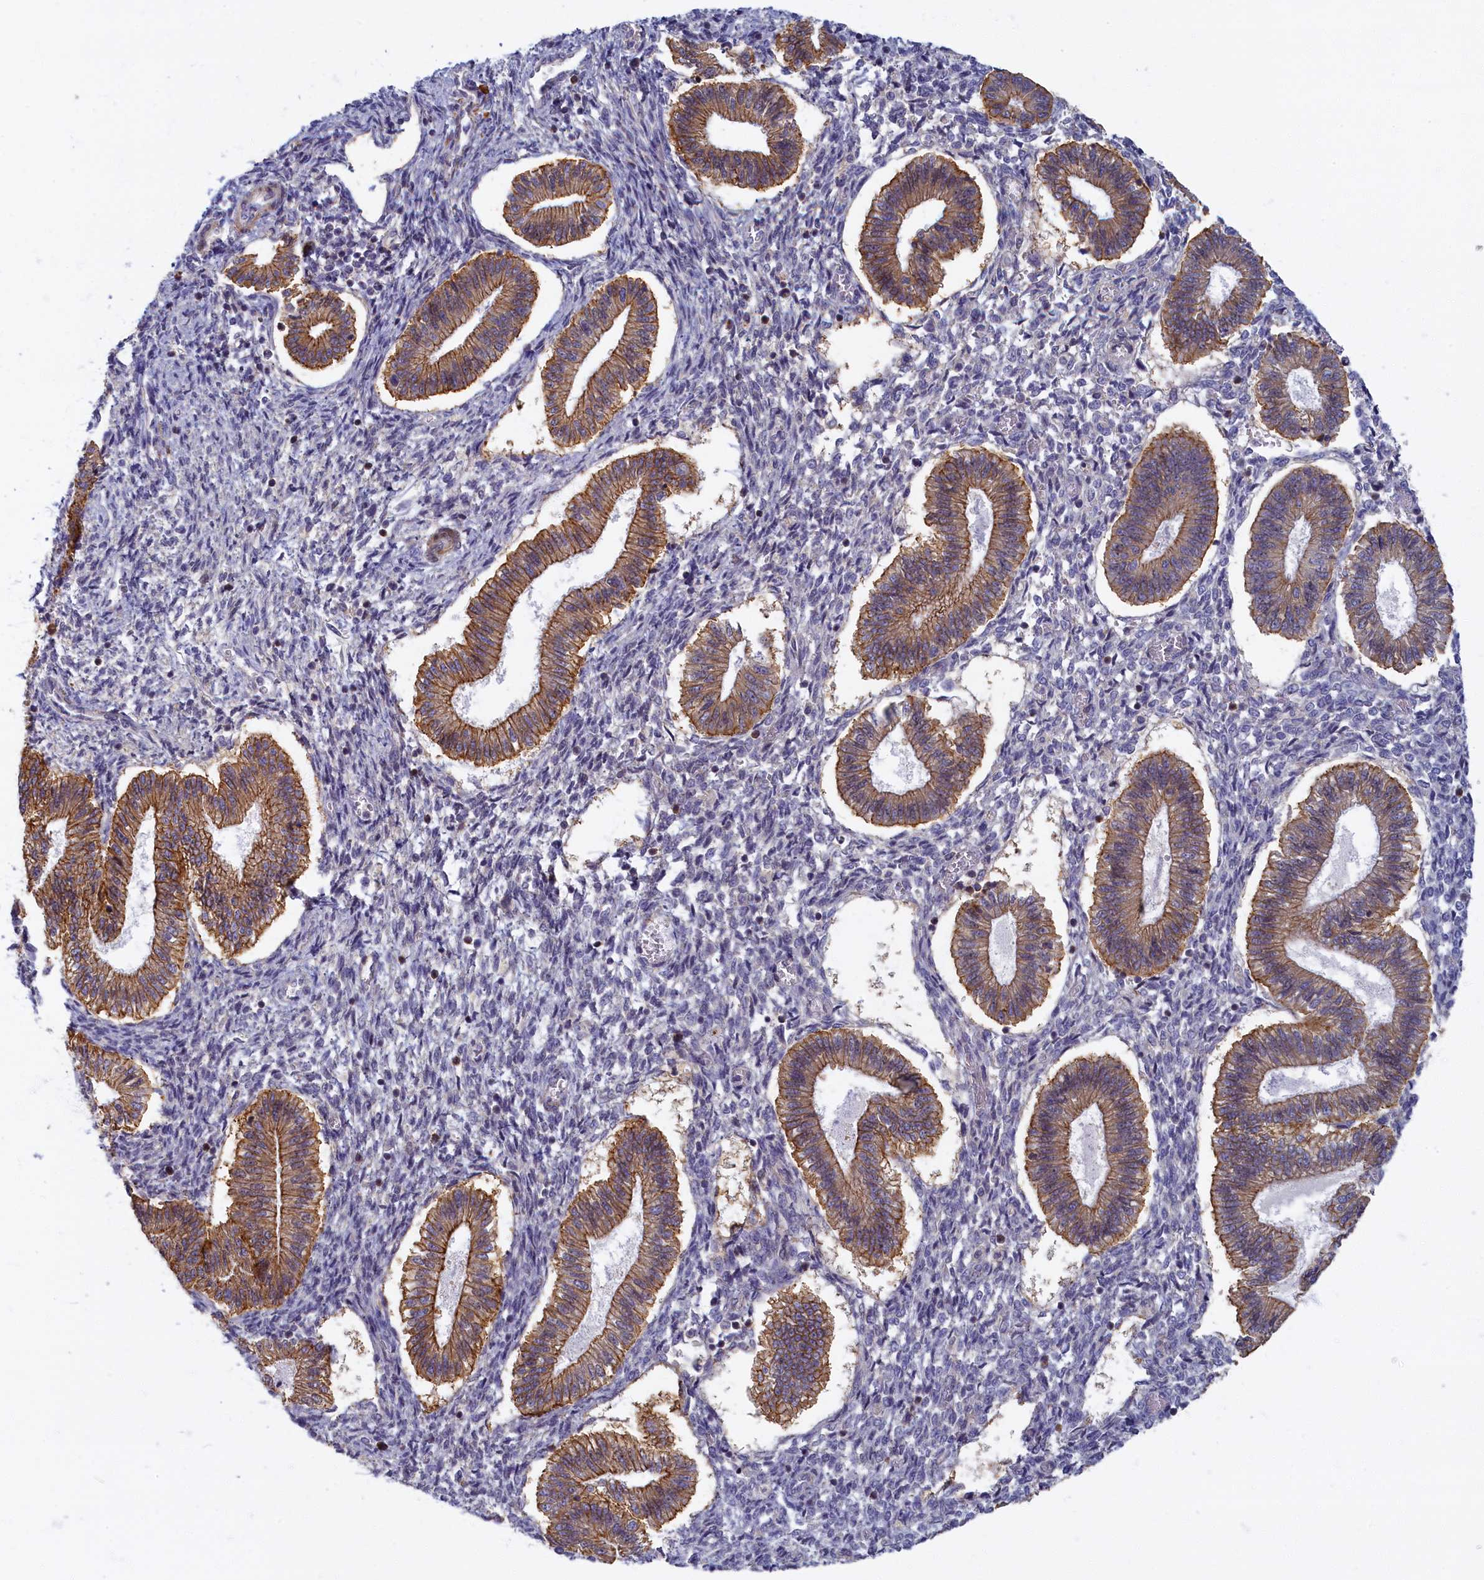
{"staining": {"intensity": "negative", "quantity": "none", "location": "none"}, "tissue": "endometrium", "cell_type": "Cells in endometrial stroma", "image_type": "normal", "snomed": [{"axis": "morphology", "description": "Normal tissue, NOS"}, {"axis": "topography", "description": "Endometrium"}], "caption": "Photomicrograph shows no protein positivity in cells in endometrial stroma of unremarkable endometrium.", "gene": "TRPM4", "patient": {"sex": "female", "age": 25}}